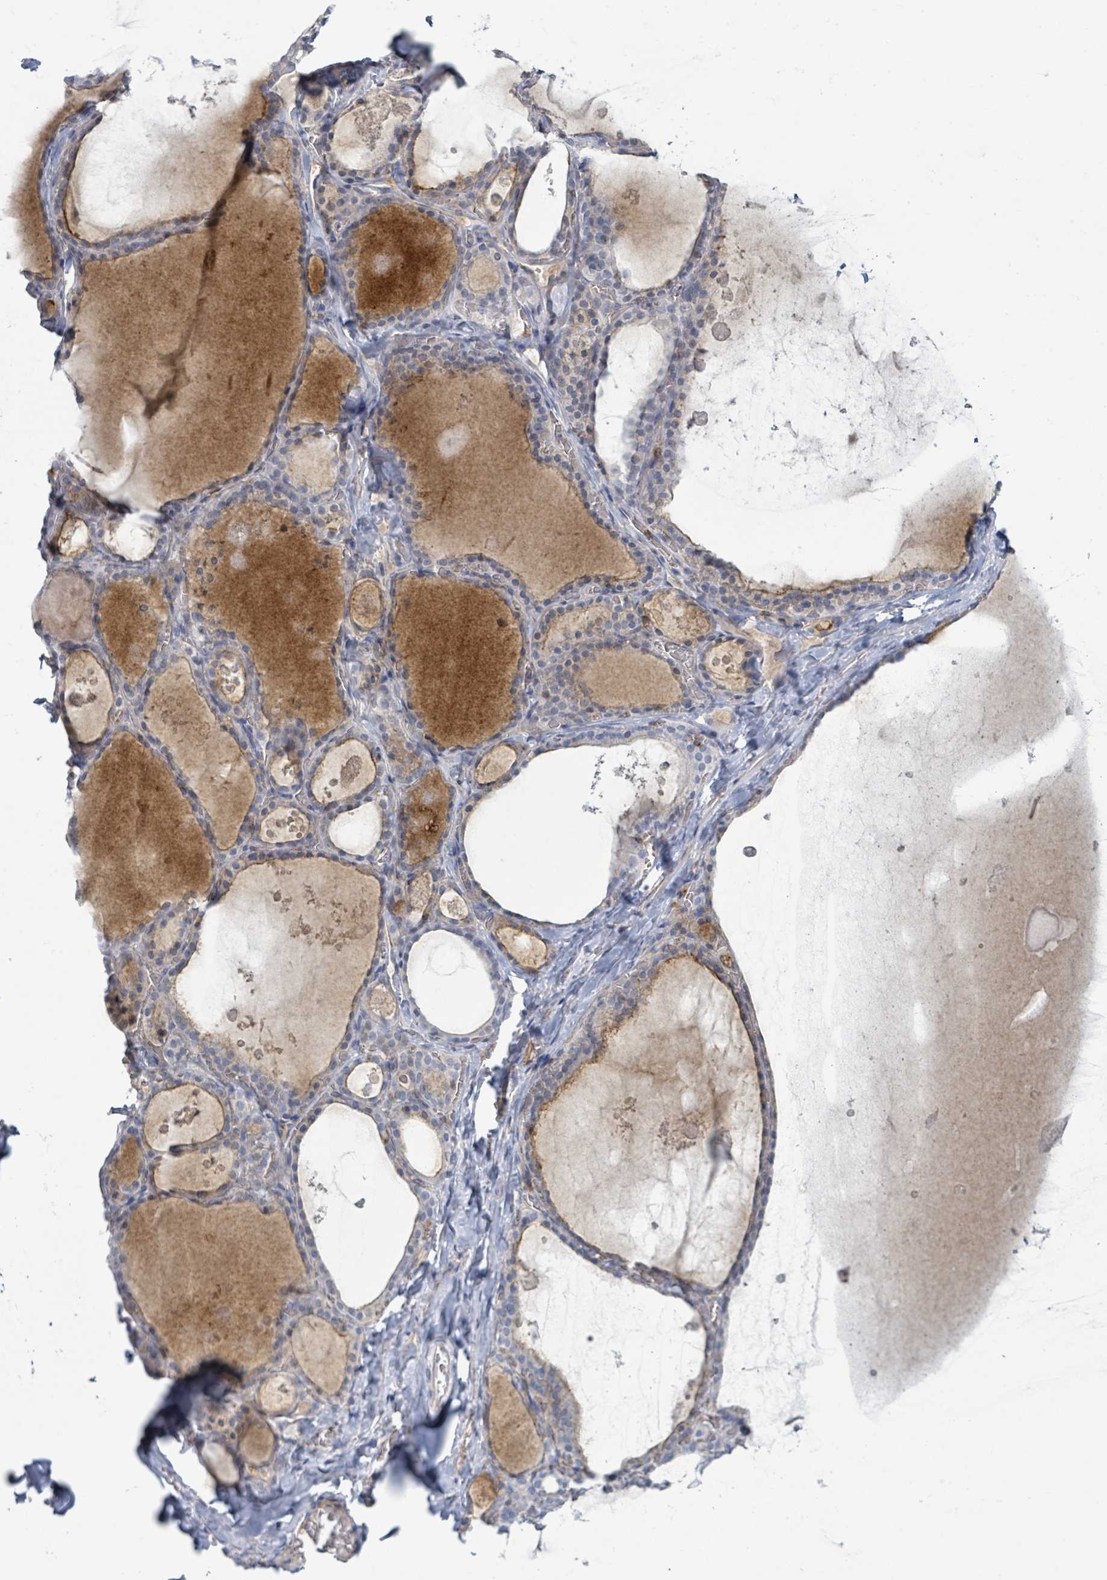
{"staining": {"intensity": "weak", "quantity": "<25%", "location": "cytoplasmic/membranous"}, "tissue": "thyroid gland", "cell_type": "Glandular cells", "image_type": "normal", "snomed": [{"axis": "morphology", "description": "Normal tissue, NOS"}, {"axis": "topography", "description": "Thyroid gland"}], "caption": "Immunohistochemistry image of benign thyroid gland stained for a protein (brown), which exhibits no staining in glandular cells.", "gene": "TNFRSF14", "patient": {"sex": "male", "age": 56}}